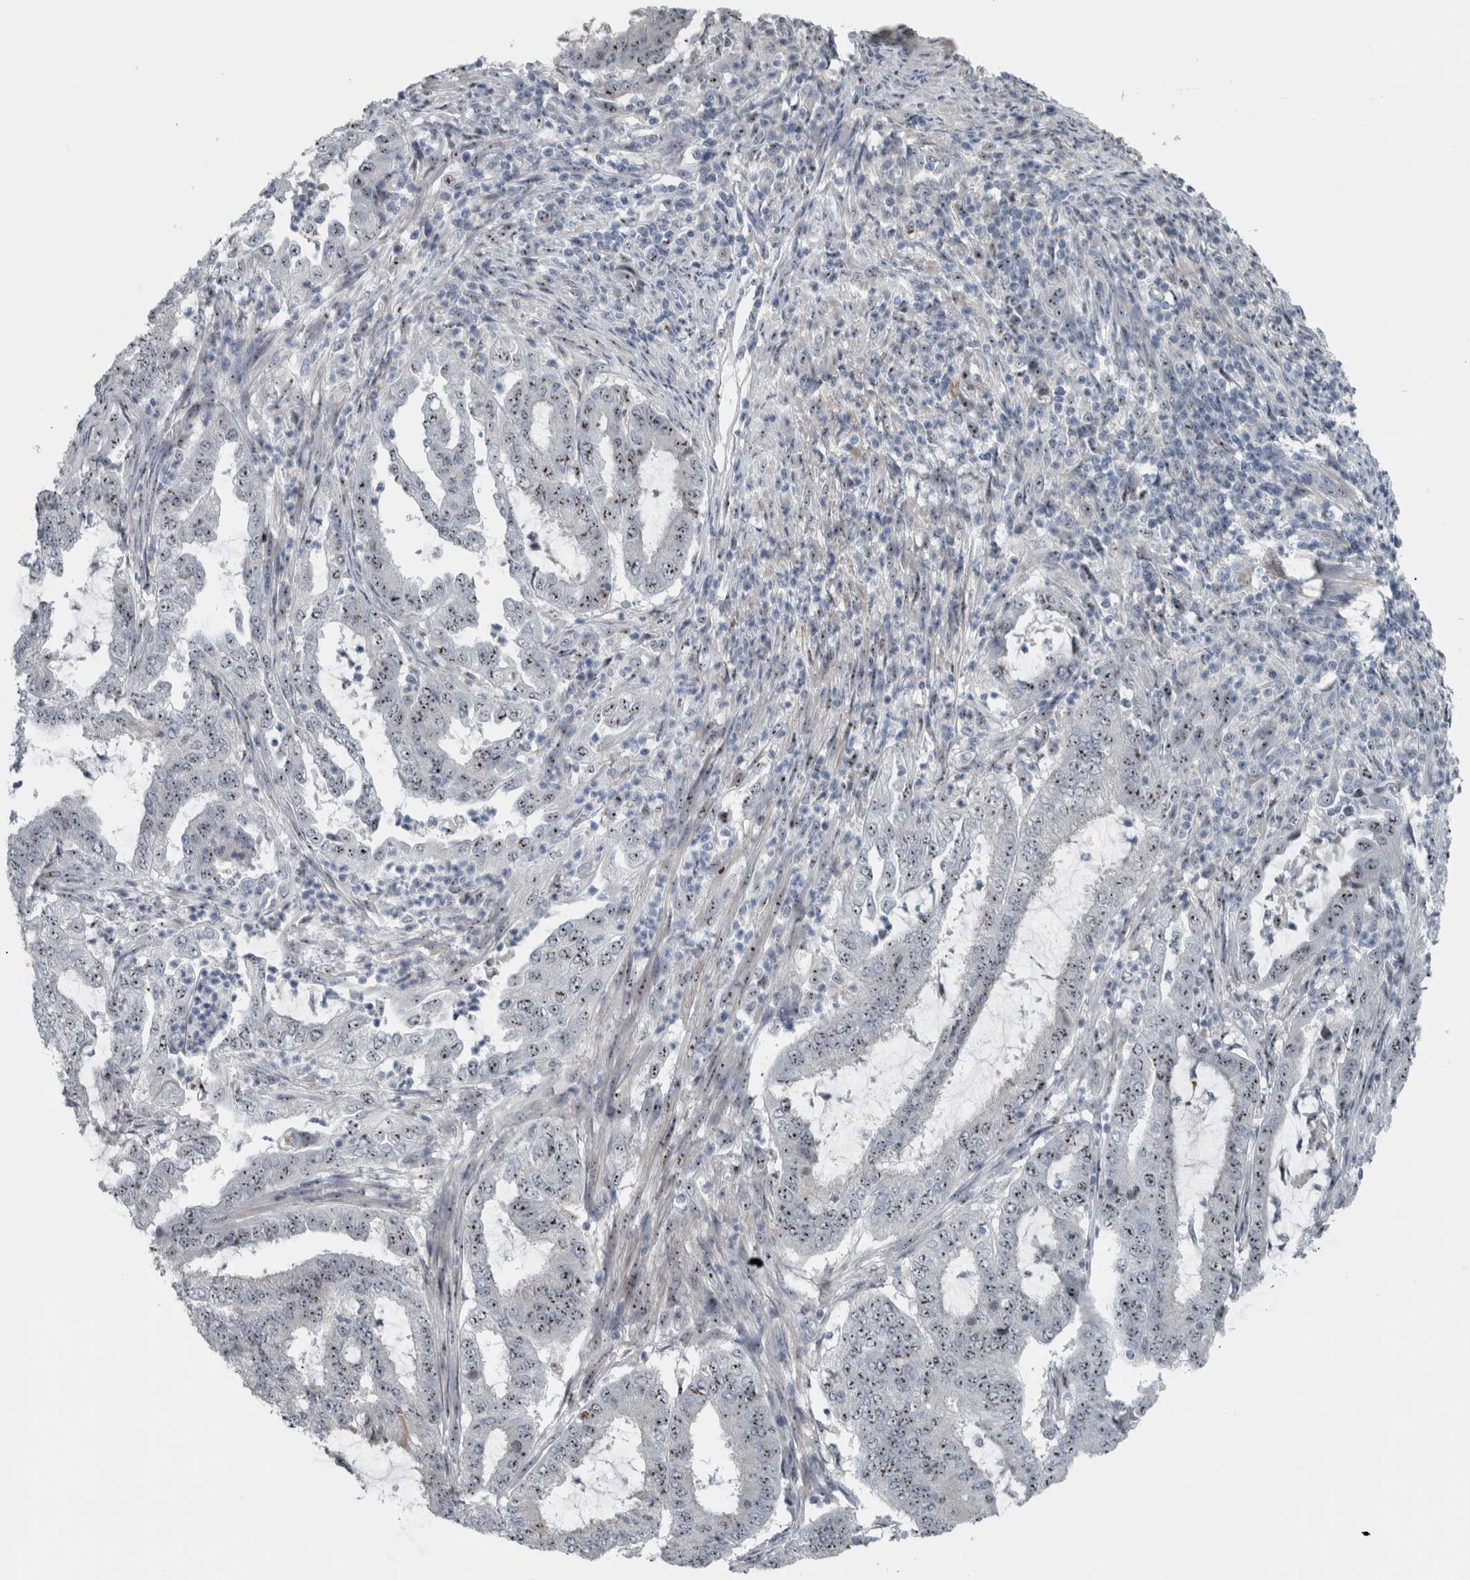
{"staining": {"intensity": "weak", "quantity": ">75%", "location": "nuclear"}, "tissue": "endometrial cancer", "cell_type": "Tumor cells", "image_type": "cancer", "snomed": [{"axis": "morphology", "description": "Adenocarcinoma, NOS"}, {"axis": "topography", "description": "Endometrium"}], "caption": "IHC (DAB) staining of human adenocarcinoma (endometrial) shows weak nuclear protein positivity in approximately >75% of tumor cells.", "gene": "UTP6", "patient": {"sex": "female", "age": 51}}